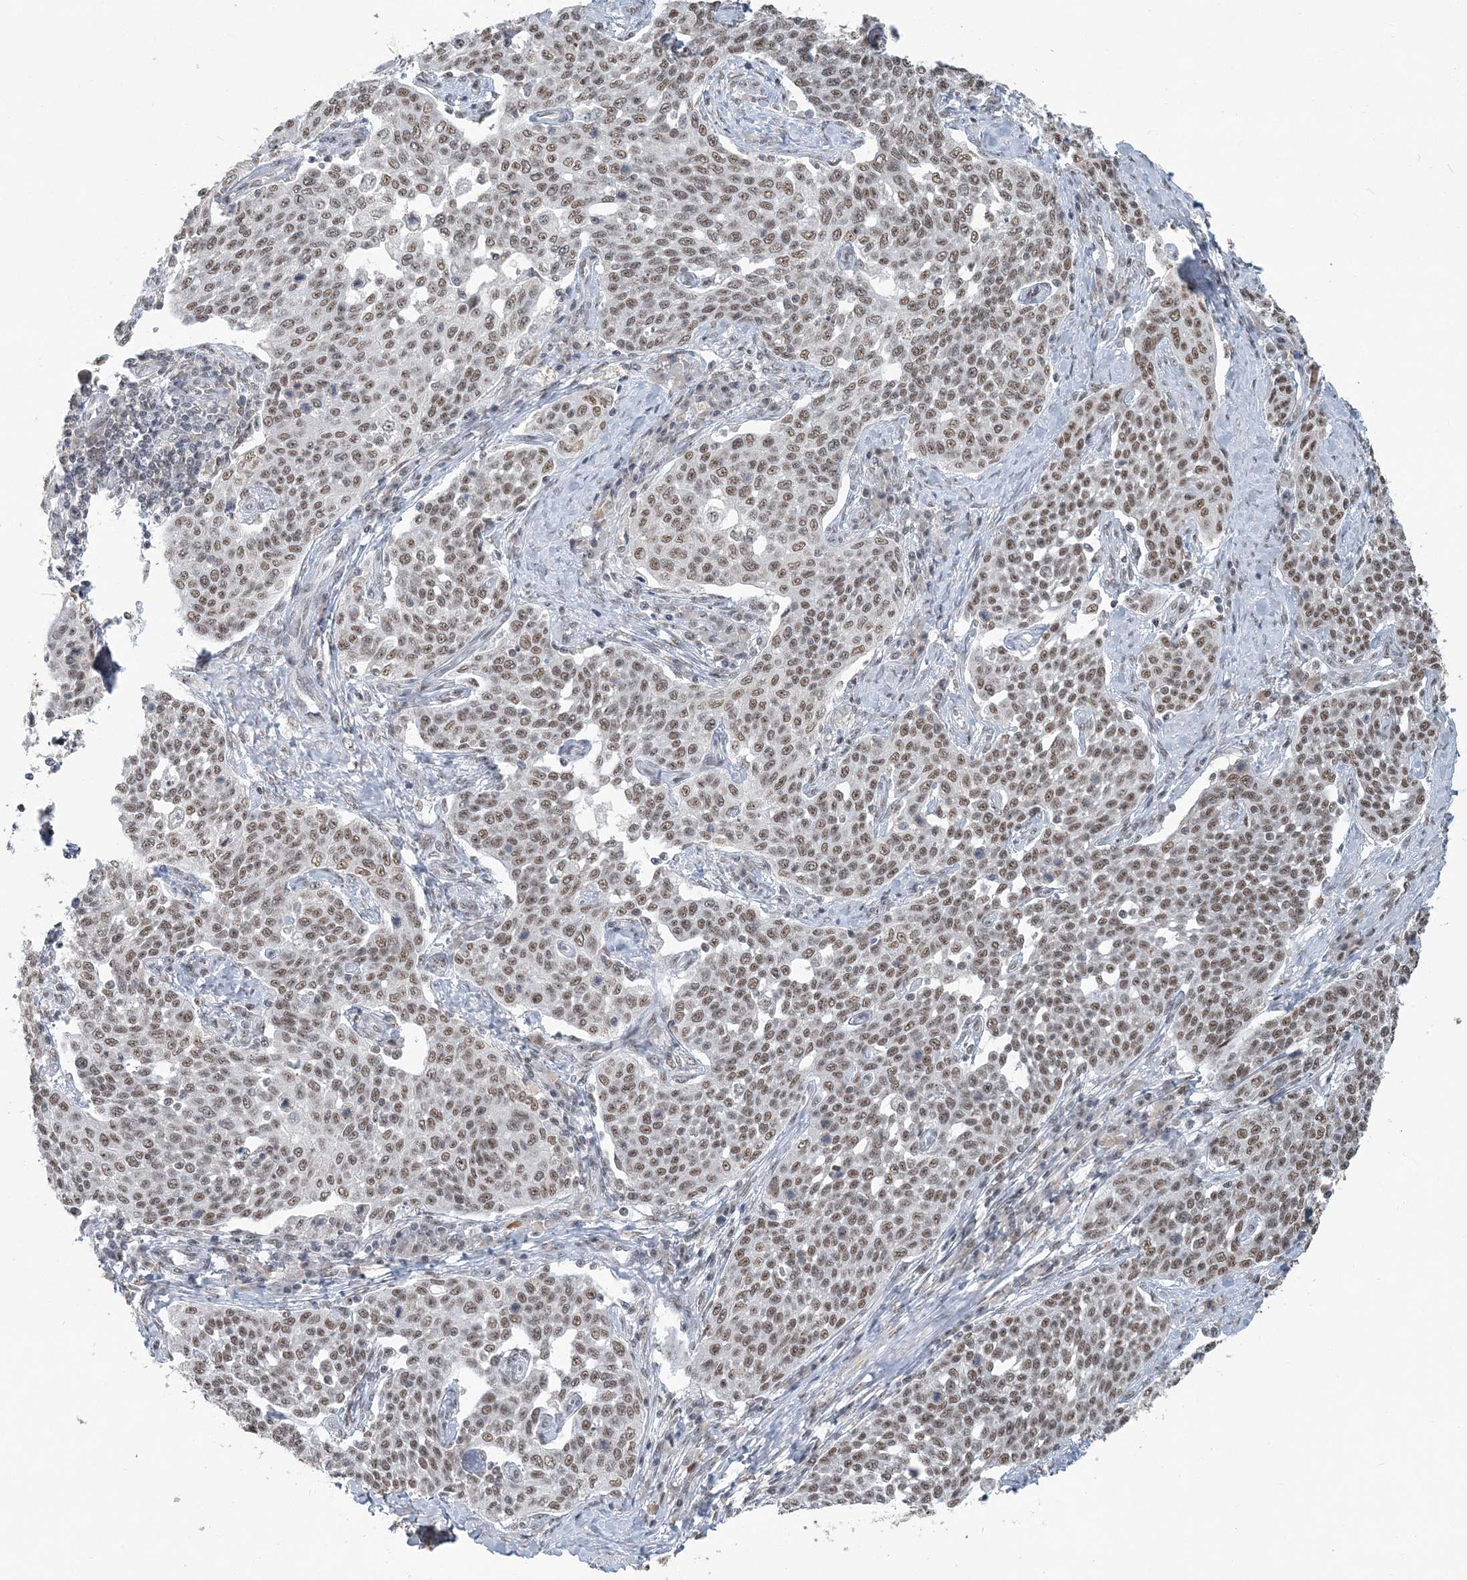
{"staining": {"intensity": "moderate", "quantity": ">75%", "location": "nuclear"}, "tissue": "cervical cancer", "cell_type": "Tumor cells", "image_type": "cancer", "snomed": [{"axis": "morphology", "description": "Squamous cell carcinoma, NOS"}, {"axis": "topography", "description": "Cervix"}], "caption": "Protein expression analysis of human cervical squamous cell carcinoma reveals moderate nuclear expression in approximately >75% of tumor cells. The staining was performed using DAB to visualize the protein expression in brown, while the nuclei were stained in blue with hematoxylin (Magnification: 20x).", "gene": "PLRG1", "patient": {"sex": "female", "age": 34}}